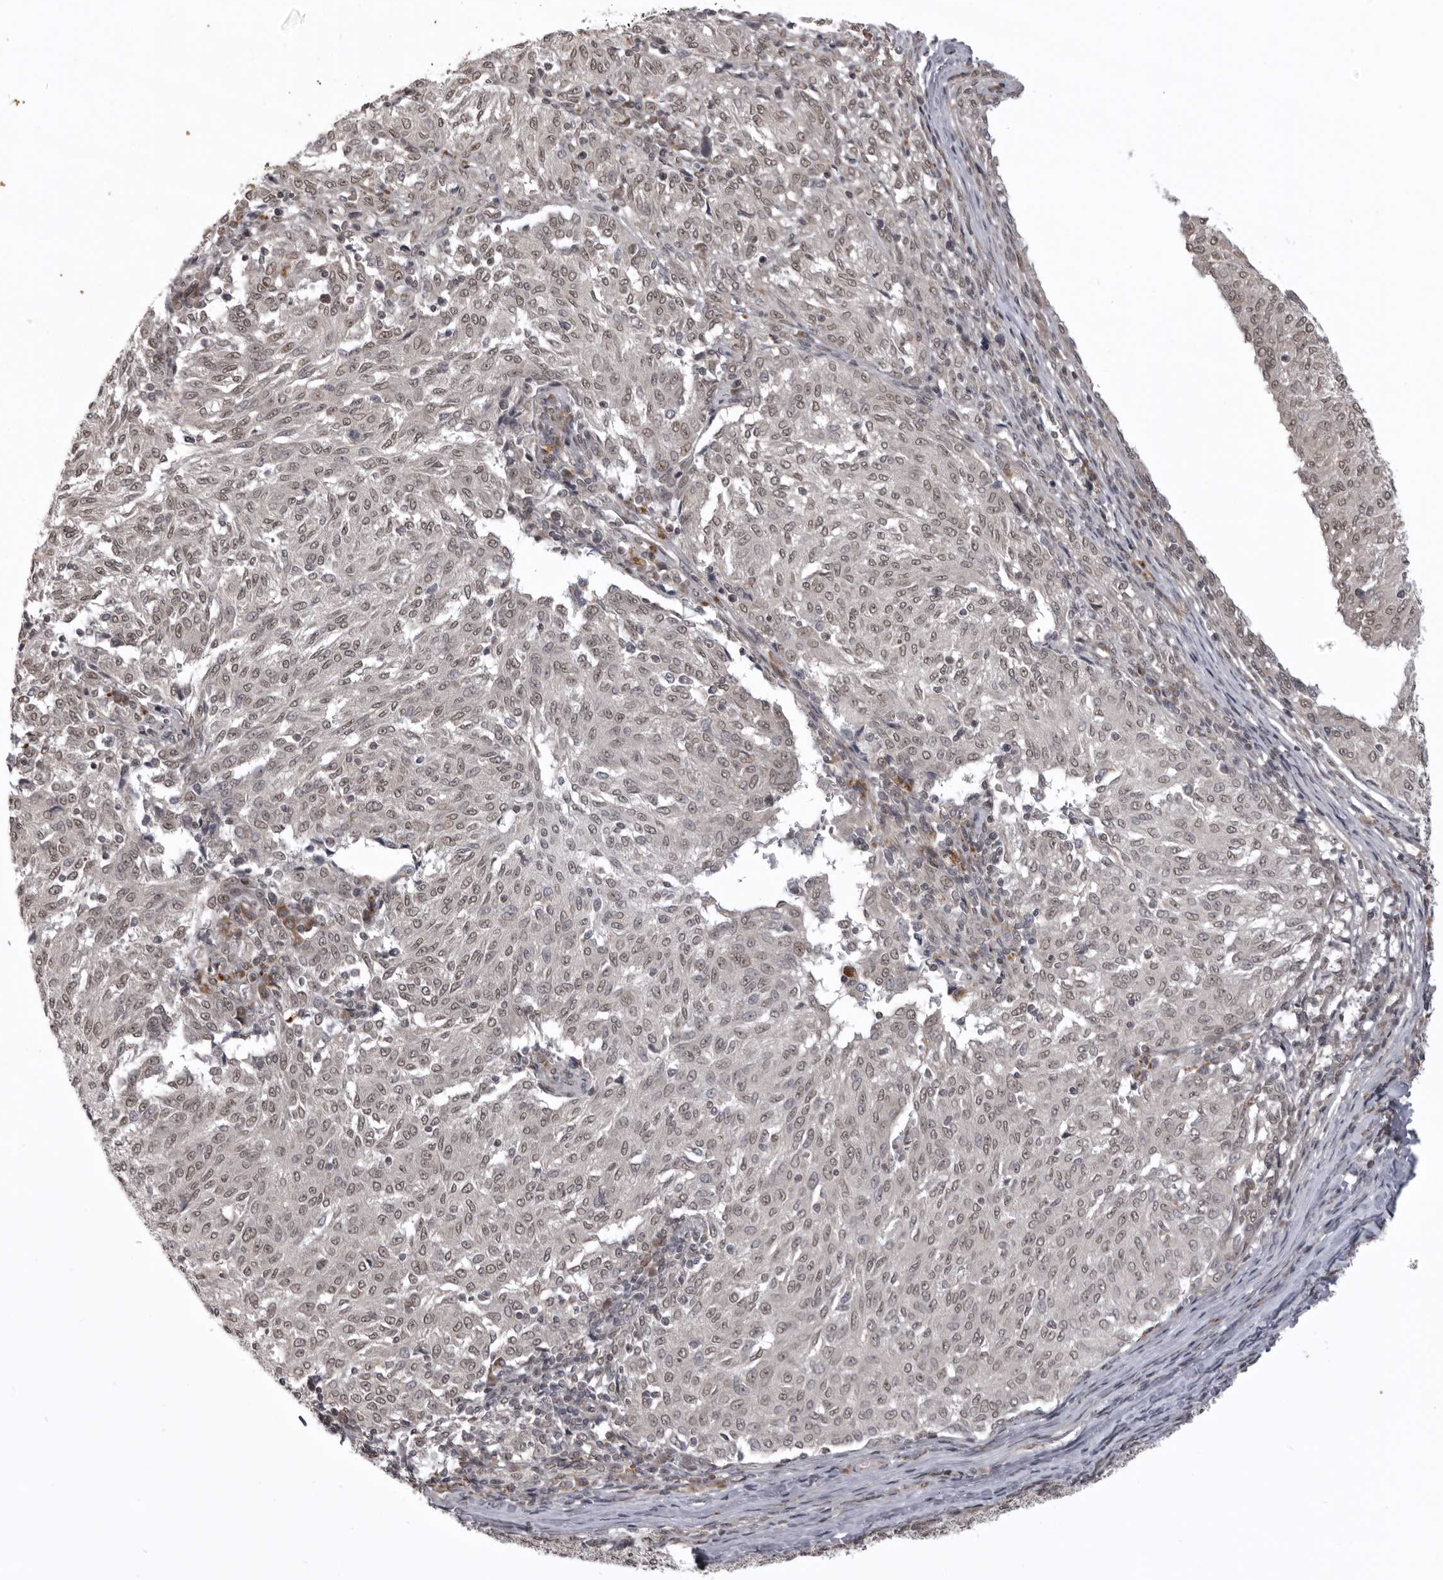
{"staining": {"intensity": "weak", "quantity": "25%-75%", "location": "nuclear"}, "tissue": "melanoma", "cell_type": "Tumor cells", "image_type": "cancer", "snomed": [{"axis": "morphology", "description": "Malignant melanoma, NOS"}, {"axis": "topography", "description": "Skin"}], "caption": "DAB (3,3'-diaminobenzidine) immunohistochemical staining of human melanoma demonstrates weak nuclear protein positivity in approximately 25%-75% of tumor cells.", "gene": "C1orf109", "patient": {"sex": "female", "age": 72}}